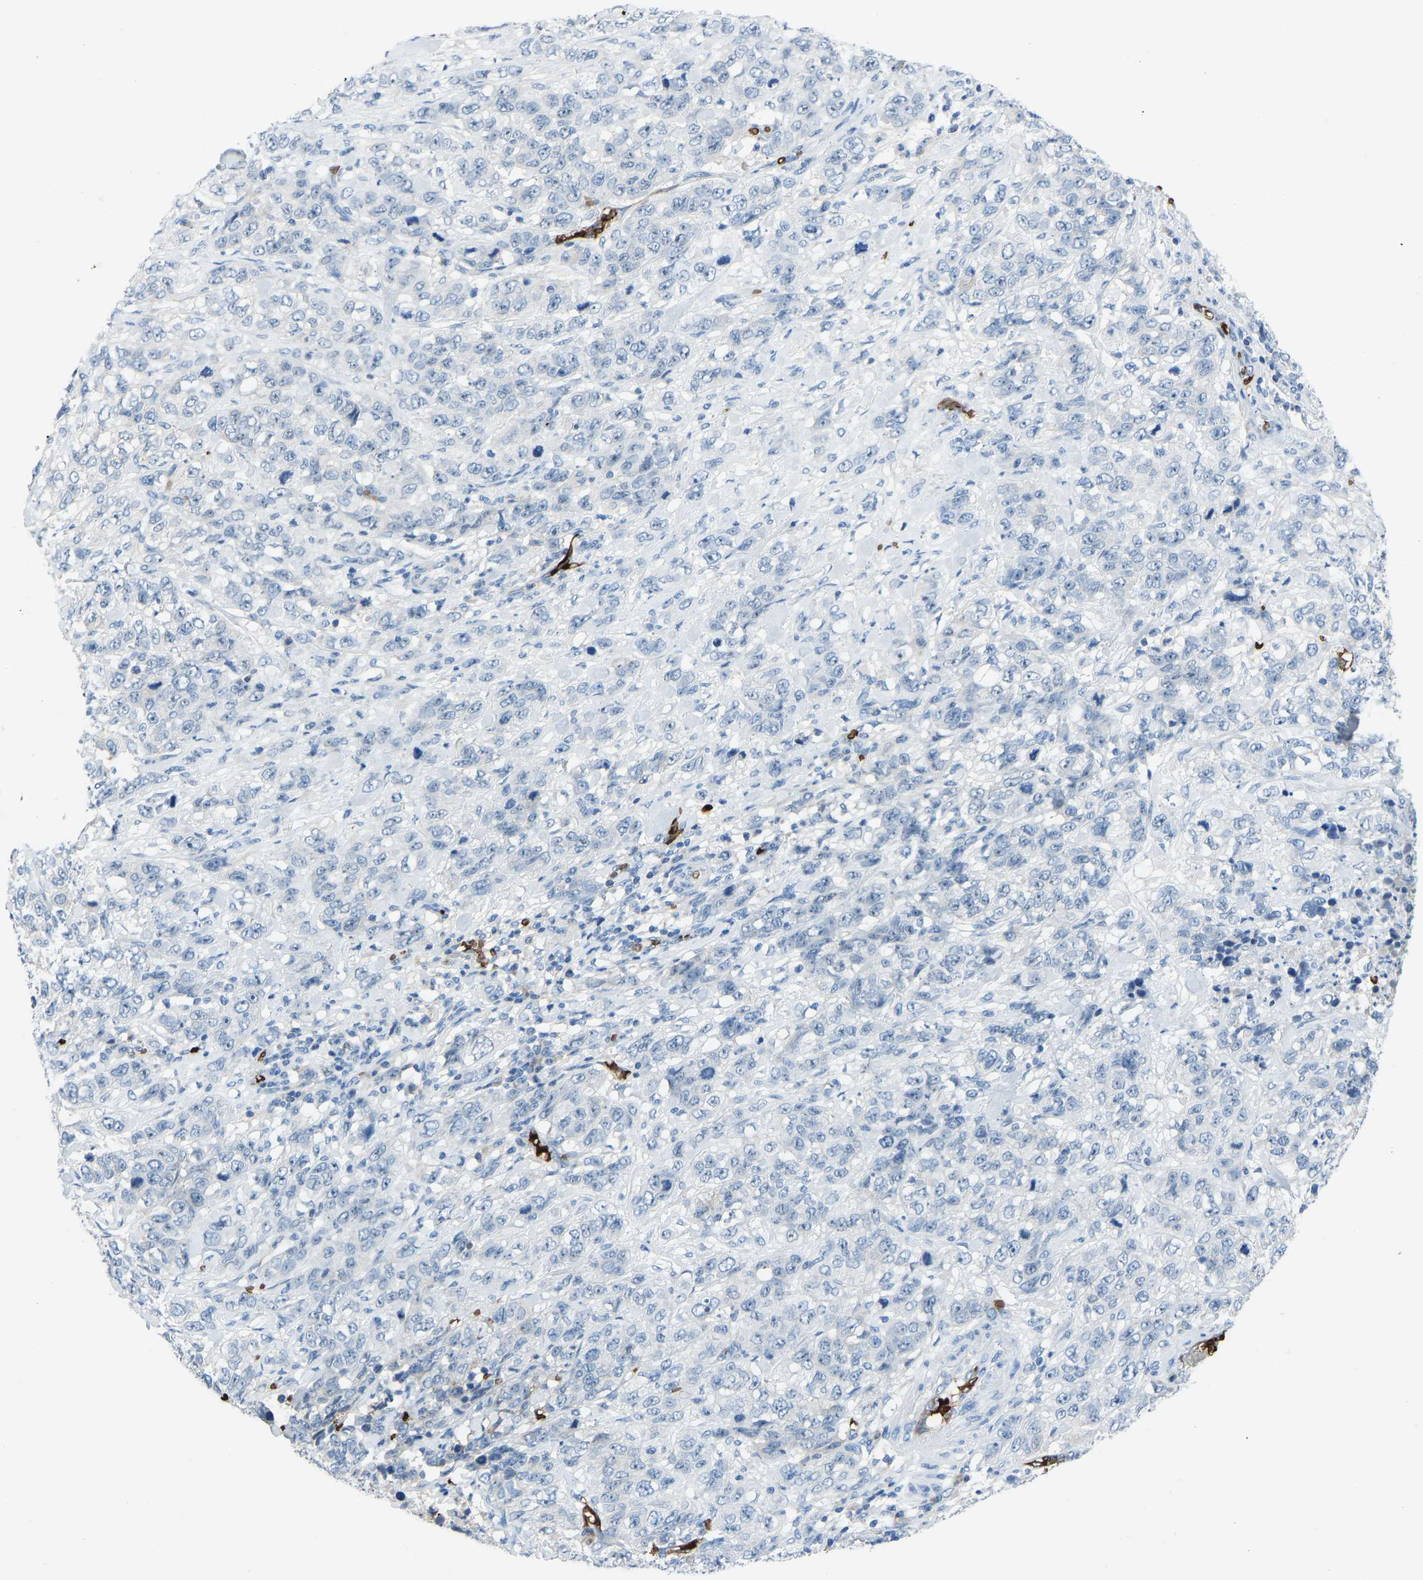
{"staining": {"intensity": "negative", "quantity": "none", "location": "none"}, "tissue": "stomach cancer", "cell_type": "Tumor cells", "image_type": "cancer", "snomed": [{"axis": "morphology", "description": "Adenocarcinoma, NOS"}, {"axis": "topography", "description": "Stomach"}], "caption": "Stomach adenocarcinoma stained for a protein using IHC shows no expression tumor cells.", "gene": "PIGS", "patient": {"sex": "male", "age": 48}}